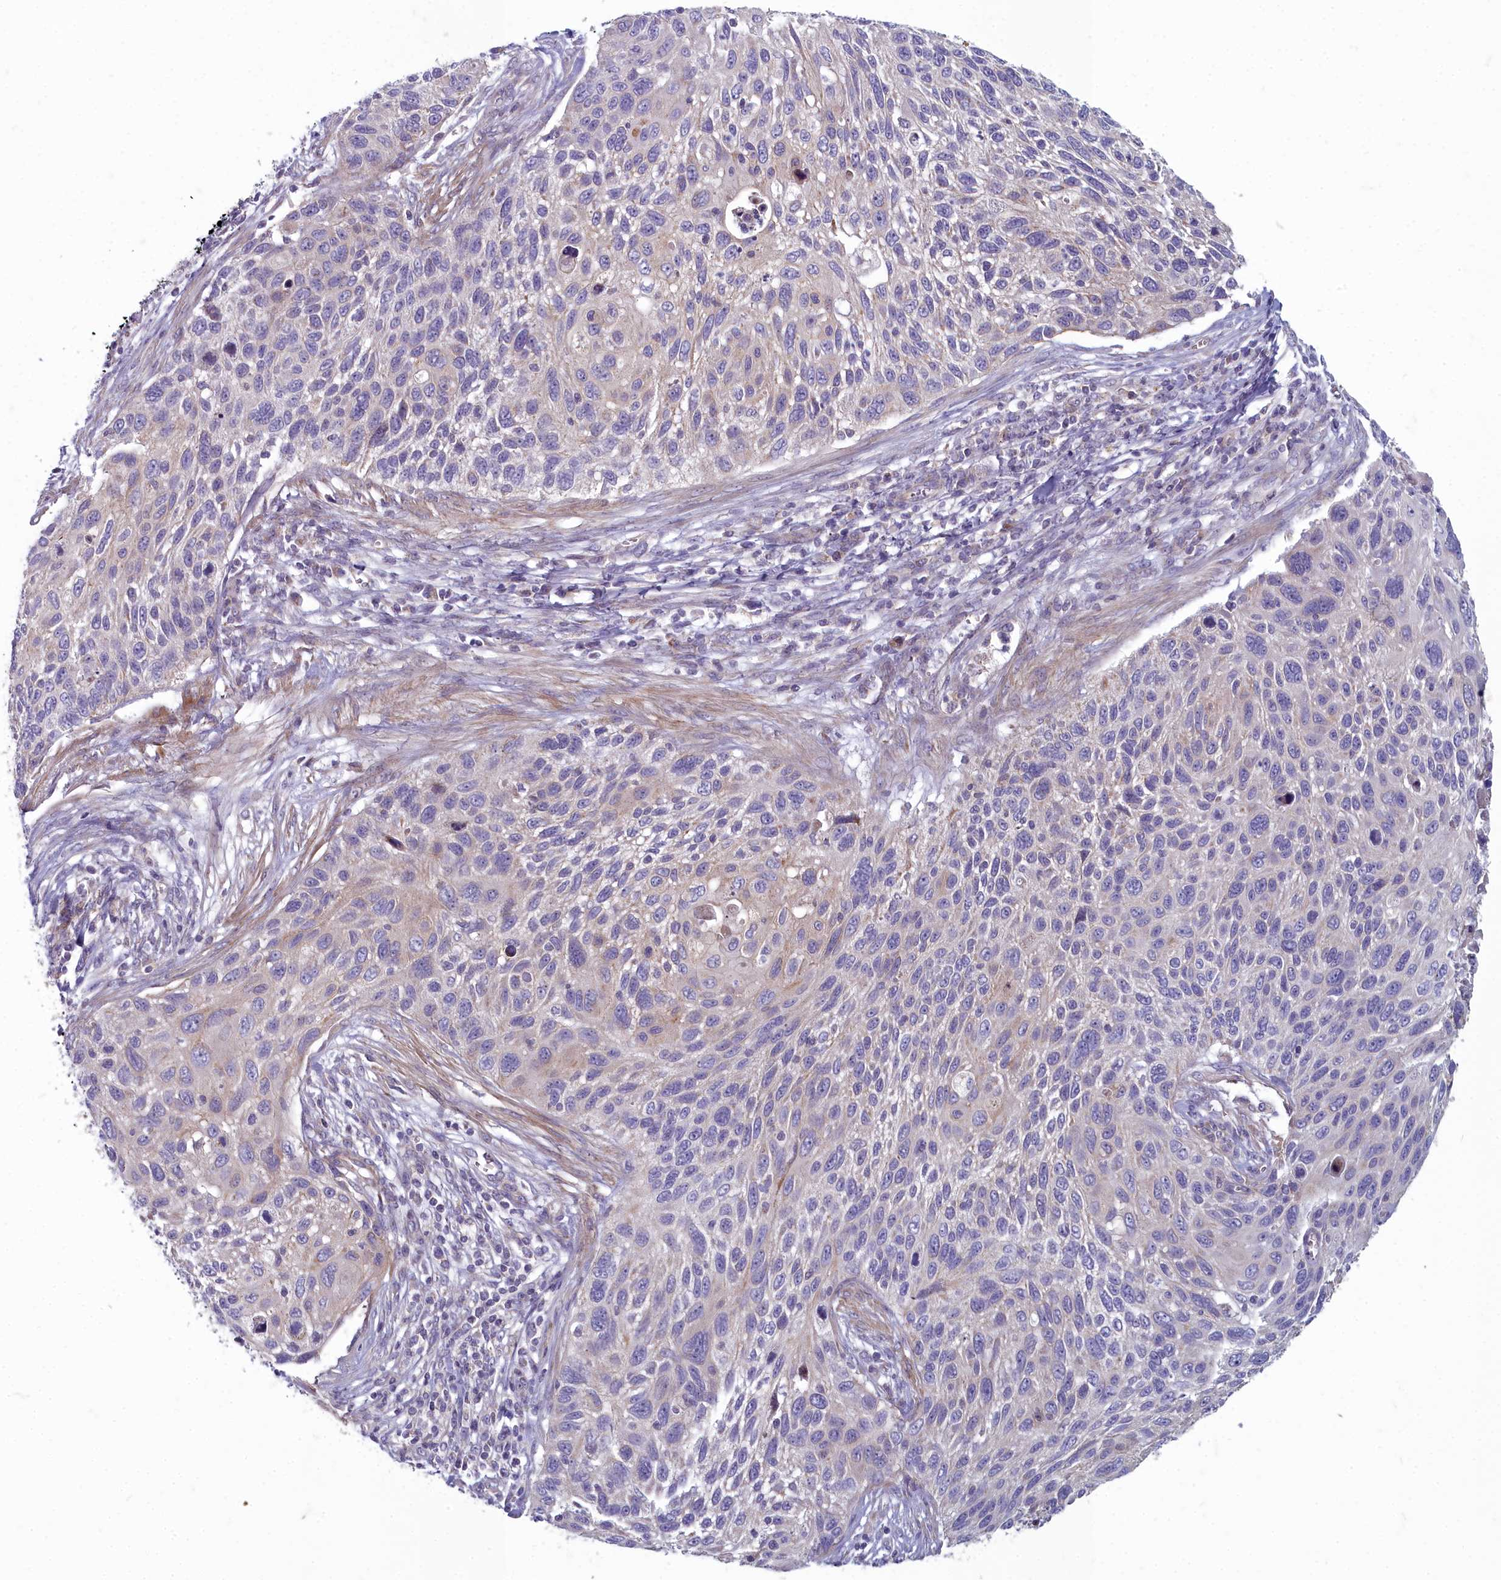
{"staining": {"intensity": "negative", "quantity": "none", "location": "none"}, "tissue": "cervical cancer", "cell_type": "Tumor cells", "image_type": "cancer", "snomed": [{"axis": "morphology", "description": "Squamous cell carcinoma, NOS"}, {"axis": "topography", "description": "Cervix"}], "caption": "The immunohistochemistry micrograph has no significant staining in tumor cells of cervical cancer (squamous cell carcinoma) tissue.", "gene": "INSYN2A", "patient": {"sex": "female", "age": 70}}